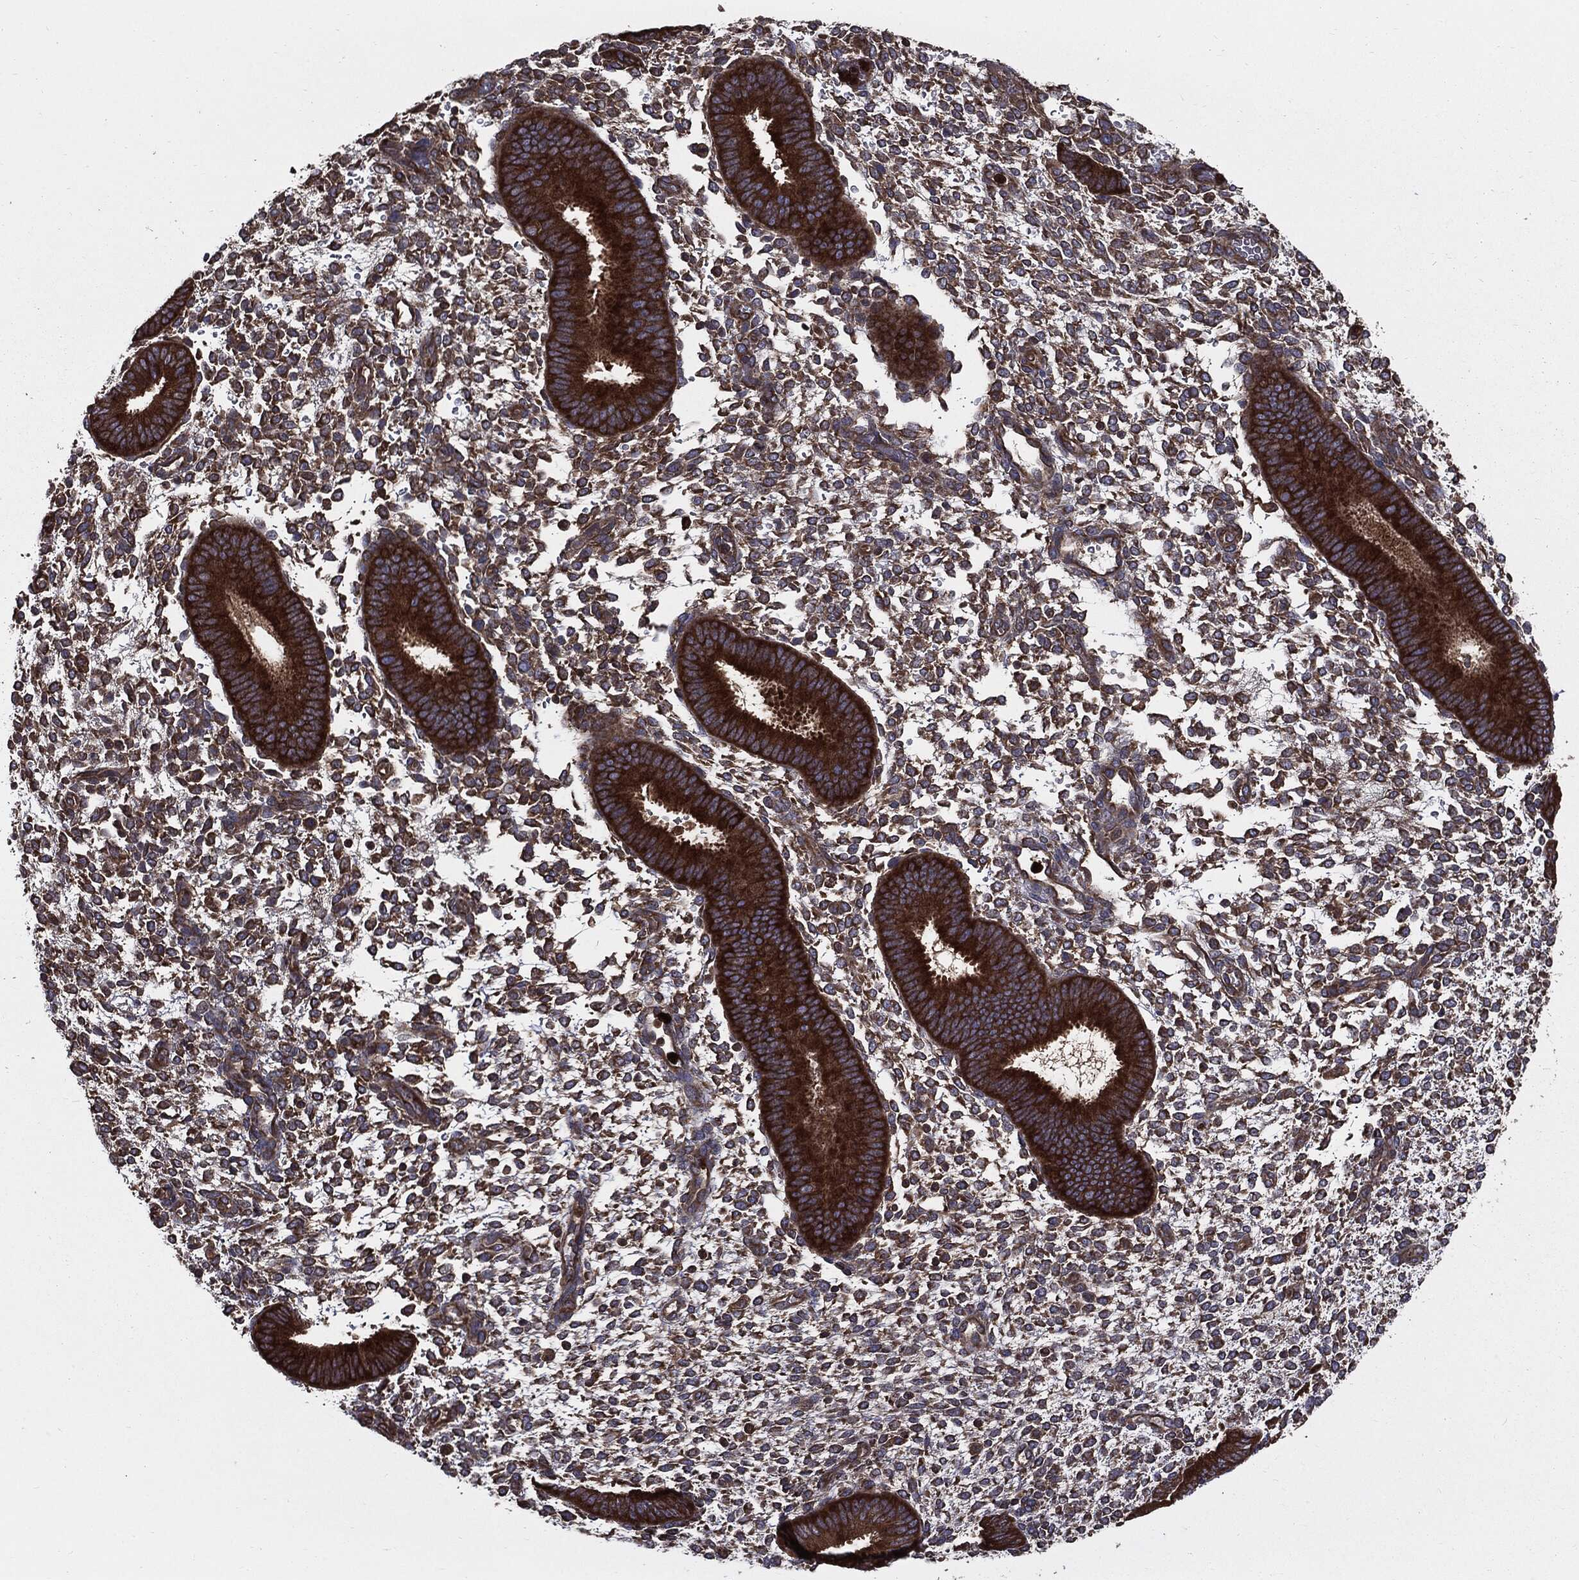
{"staining": {"intensity": "strong", "quantity": "<25%", "location": "cytoplasmic/membranous"}, "tissue": "endometrium", "cell_type": "Cells in endometrial stroma", "image_type": "normal", "snomed": [{"axis": "morphology", "description": "Normal tissue, NOS"}, {"axis": "topography", "description": "Endometrium"}], "caption": "Protein expression by immunohistochemistry demonstrates strong cytoplasmic/membranous positivity in about <25% of cells in endometrial stroma in benign endometrium.", "gene": "PDCD6IP", "patient": {"sex": "female", "age": 39}}